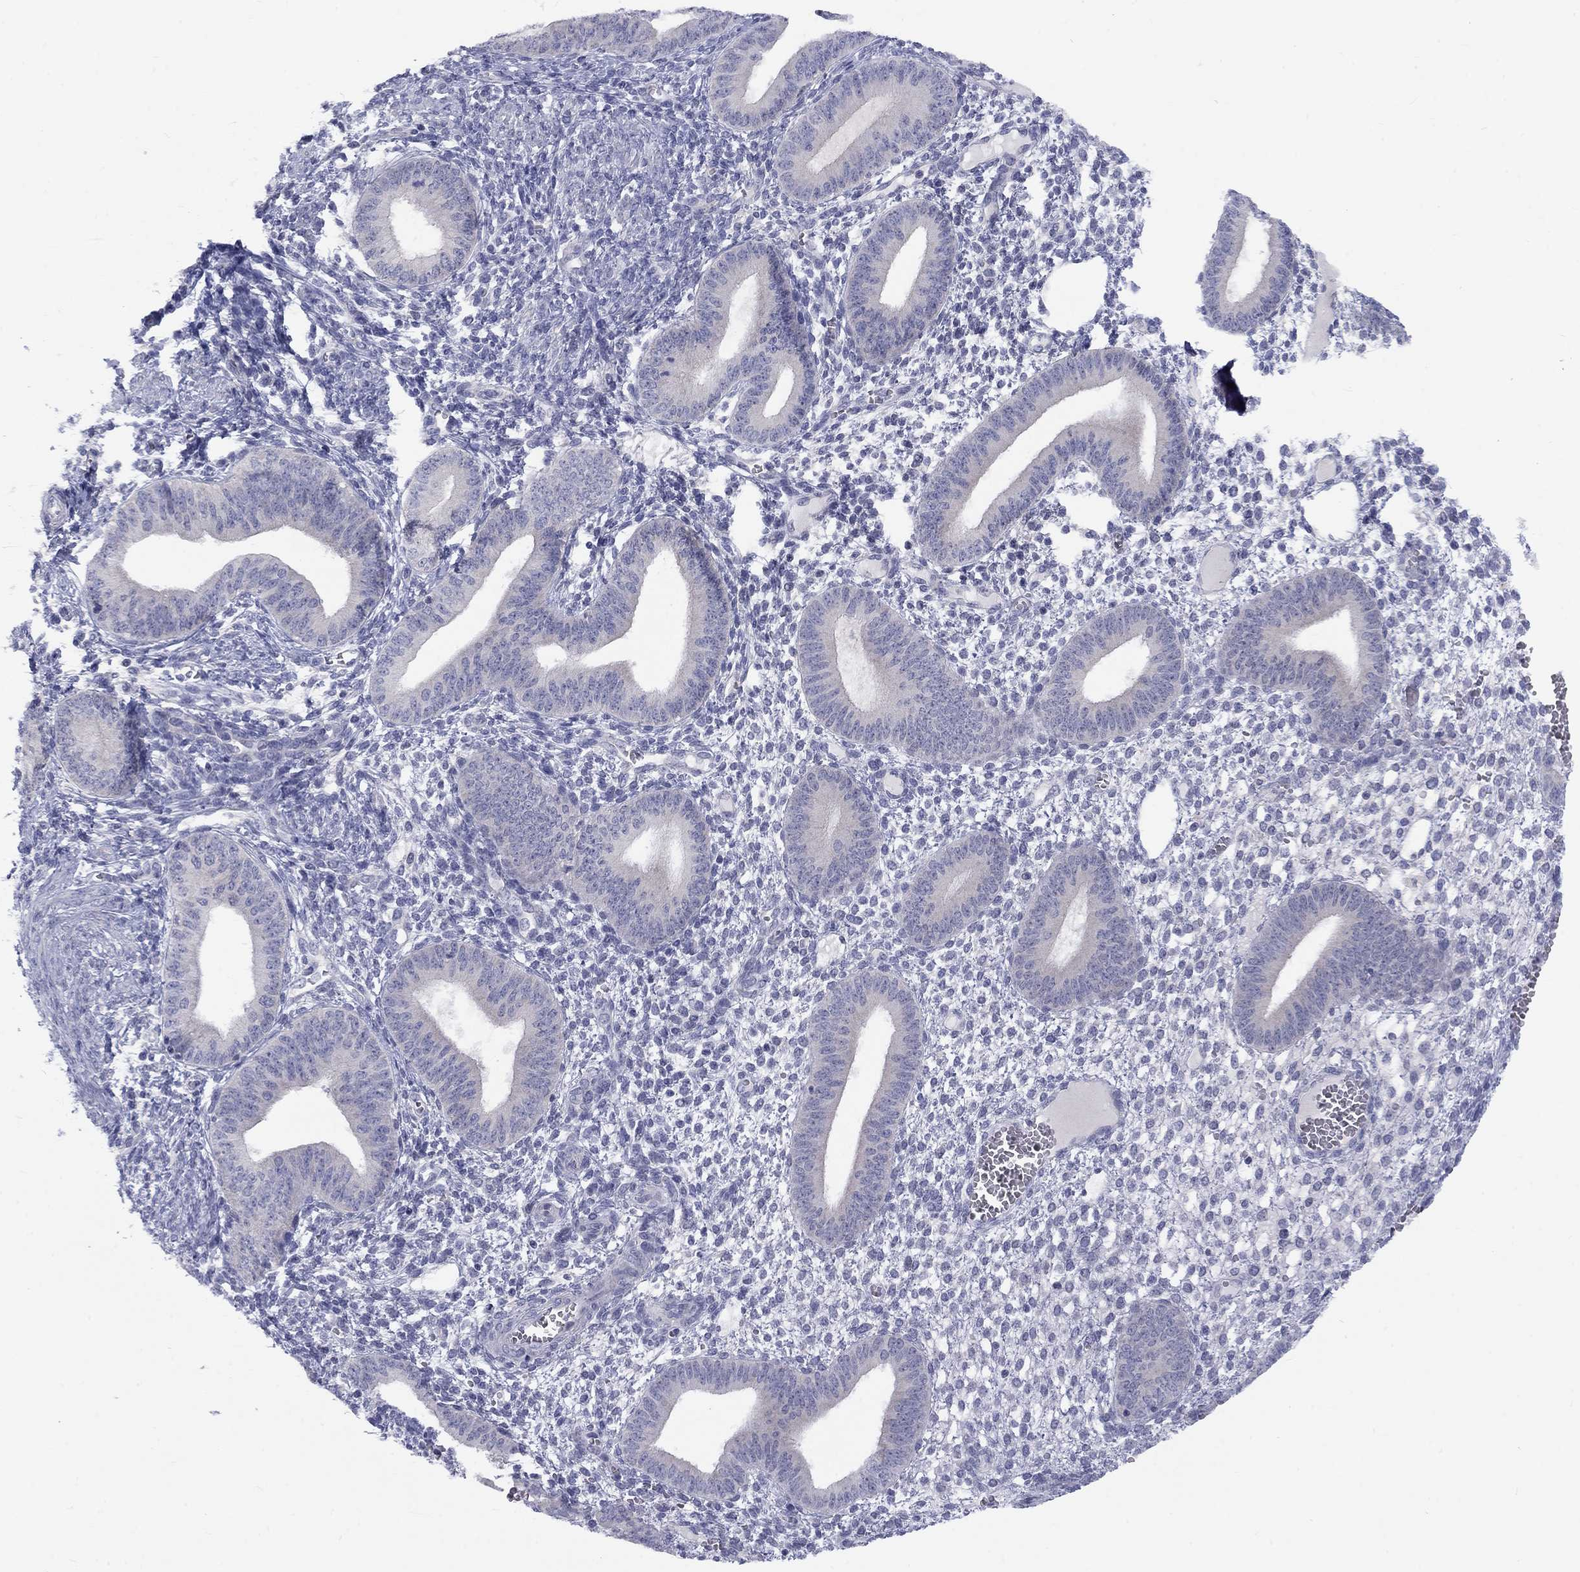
{"staining": {"intensity": "negative", "quantity": "none", "location": "none"}, "tissue": "endometrium", "cell_type": "Cells in endometrial stroma", "image_type": "normal", "snomed": [{"axis": "morphology", "description": "Normal tissue, NOS"}, {"axis": "topography", "description": "Endometrium"}], "caption": "This is an immunohistochemistry photomicrograph of unremarkable endometrium. There is no staining in cells in endometrial stroma.", "gene": "CACNA1A", "patient": {"sex": "female", "age": 42}}